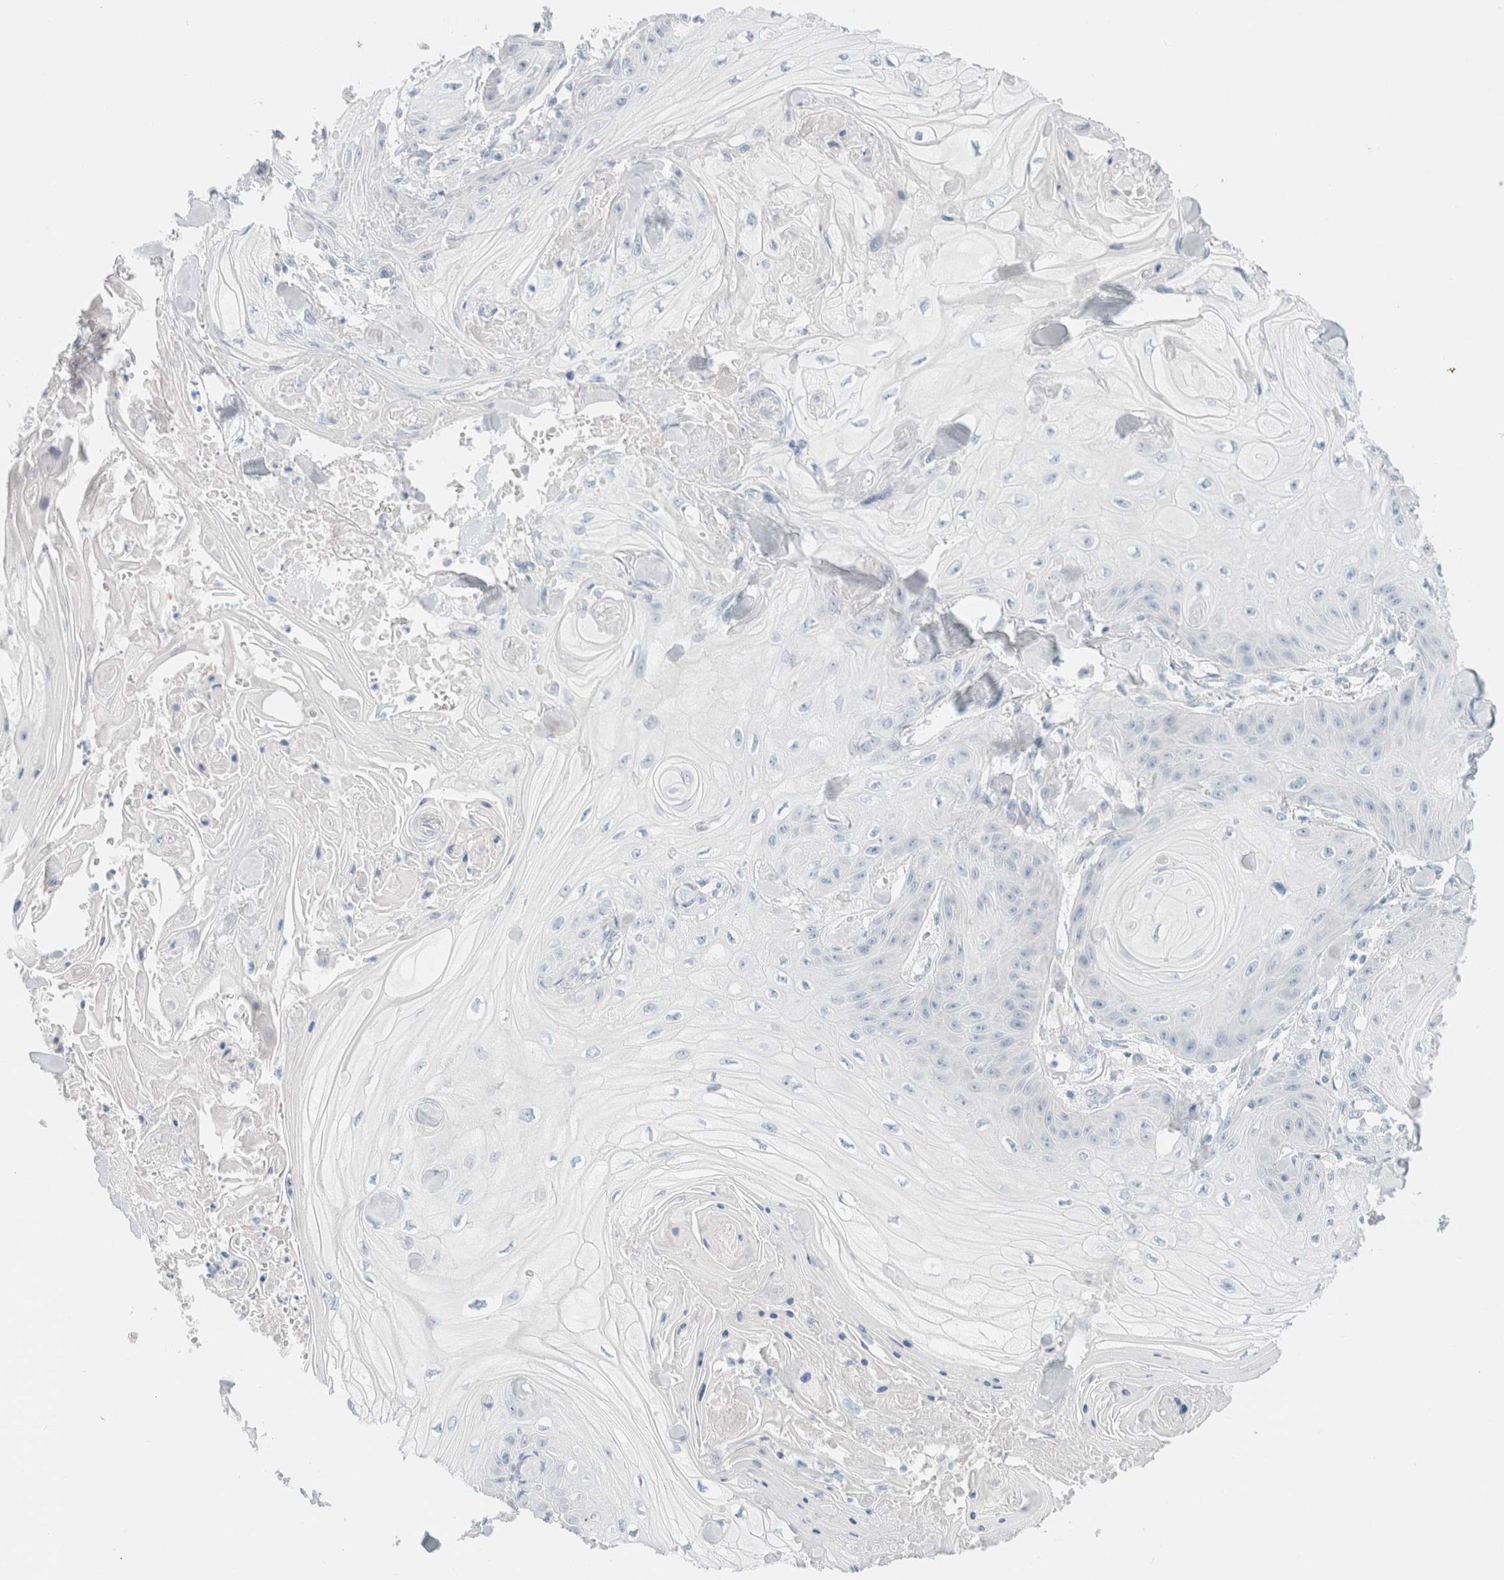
{"staining": {"intensity": "negative", "quantity": "none", "location": "none"}, "tissue": "skin cancer", "cell_type": "Tumor cells", "image_type": "cancer", "snomed": [{"axis": "morphology", "description": "Squamous cell carcinoma, NOS"}, {"axis": "topography", "description": "Skin"}], "caption": "Histopathology image shows no protein positivity in tumor cells of skin squamous cell carcinoma tissue.", "gene": "CPQ", "patient": {"sex": "male", "age": 74}}